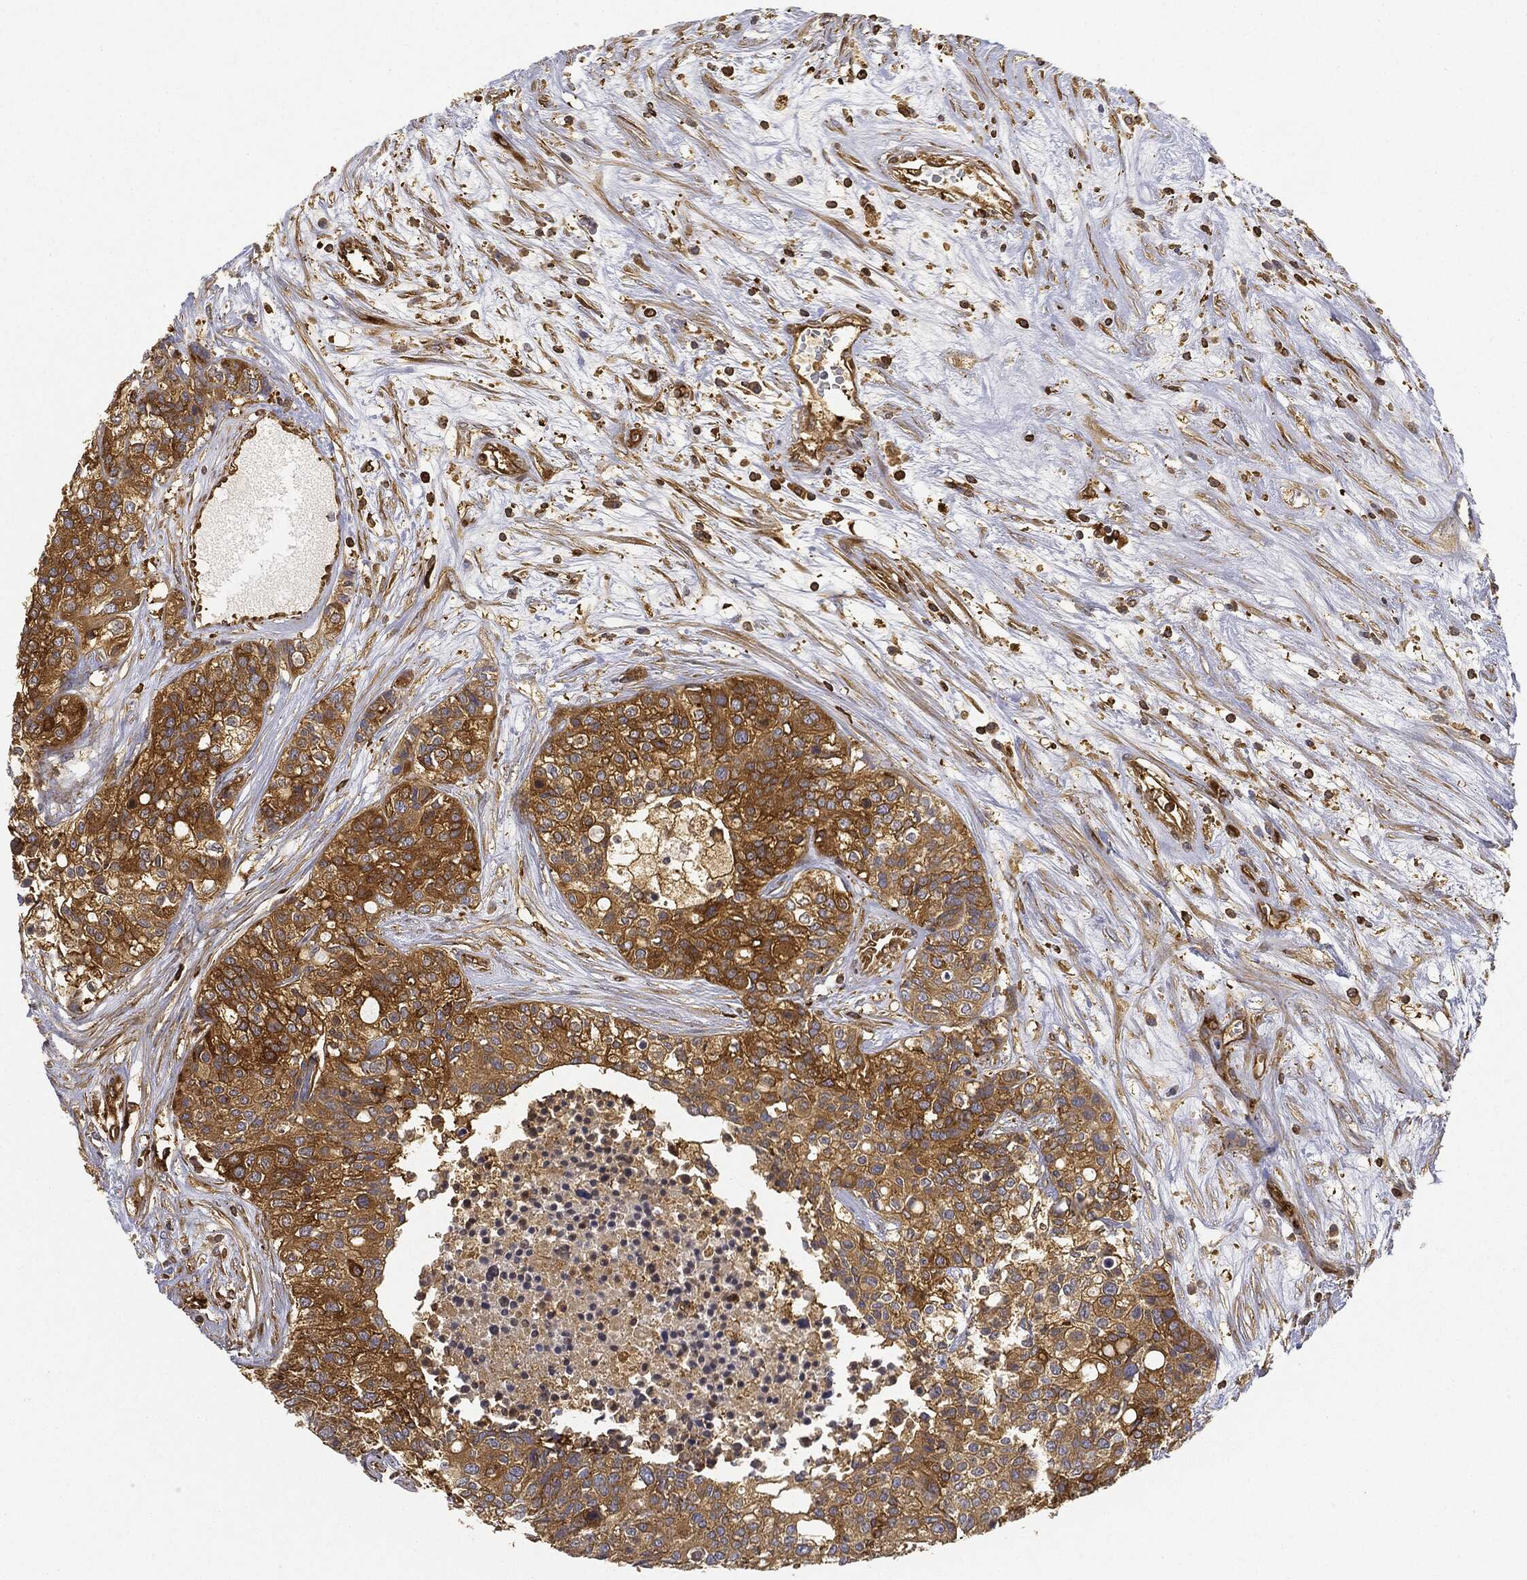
{"staining": {"intensity": "strong", "quantity": "25%-75%", "location": "cytoplasmic/membranous"}, "tissue": "carcinoid", "cell_type": "Tumor cells", "image_type": "cancer", "snomed": [{"axis": "morphology", "description": "Carcinoid, malignant, NOS"}, {"axis": "topography", "description": "Colon"}], "caption": "A brown stain highlights strong cytoplasmic/membranous expression of a protein in carcinoid (malignant) tumor cells.", "gene": "WDR1", "patient": {"sex": "male", "age": 81}}